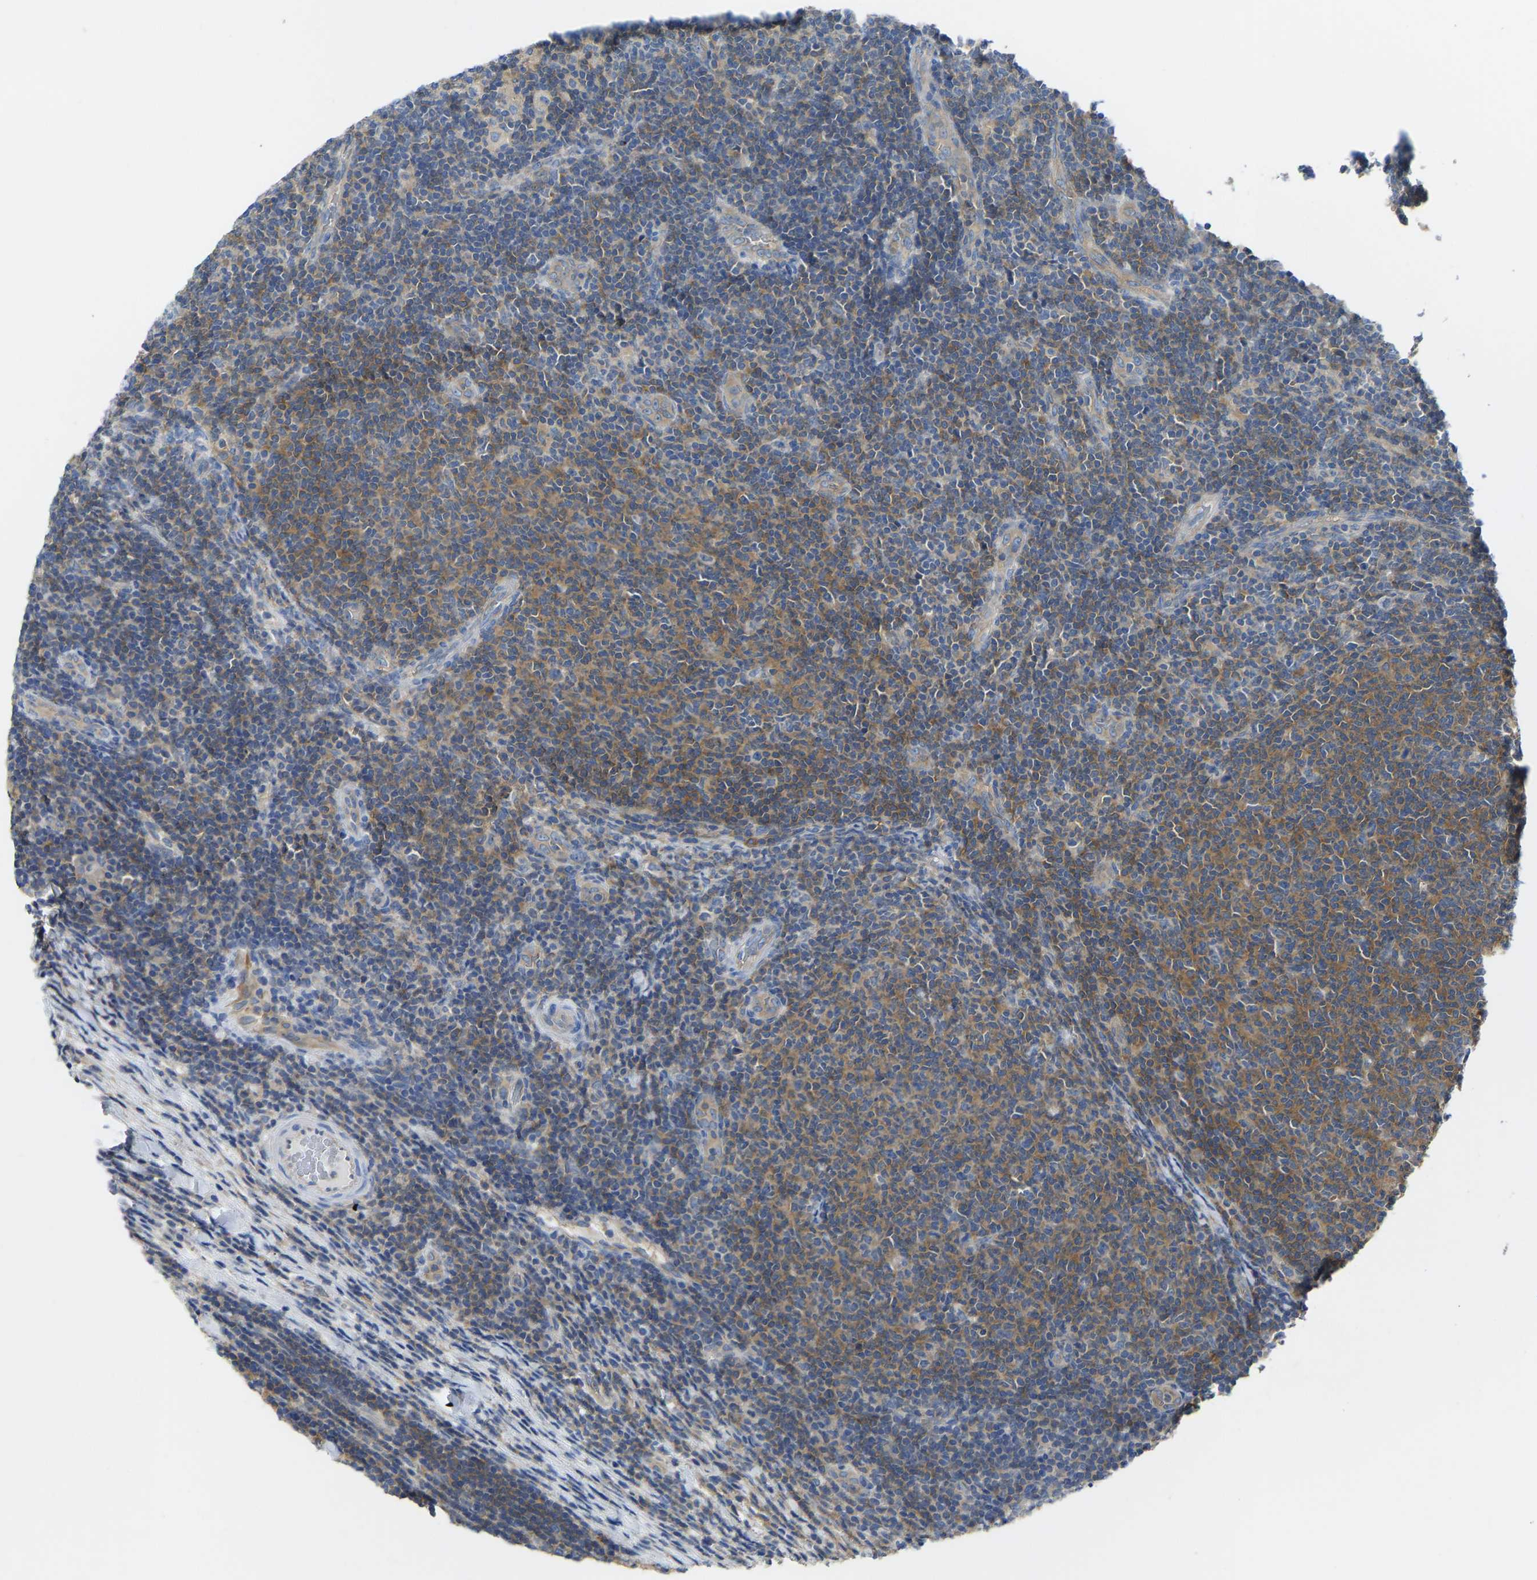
{"staining": {"intensity": "moderate", "quantity": ">75%", "location": "cytoplasmic/membranous"}, "tissue": "lymphoma", "cell_type": "Tumor cells", "image_type": "cancer", "snomed": [{"axis": "morphology", "description": "Malignant lymphoma, non-Hodgkin's type, Low grade"}, {"axis": "topography", "description": "Lymph node"}], "caption": "IHC photomicrograph of neoplastic tissue: human malignant lymphoma, non-Hodgkin's type (low-grade) stained using immunohistochemistry (IHC) displays medium levels of moderate protein expression localized specifically in the cytoplasmic/membranous of tumor cells, appearing as a cytoplasmic/membranous brown color.", "gene": "PPP3CA", "patient": {"sex": "male", "age": 66}}